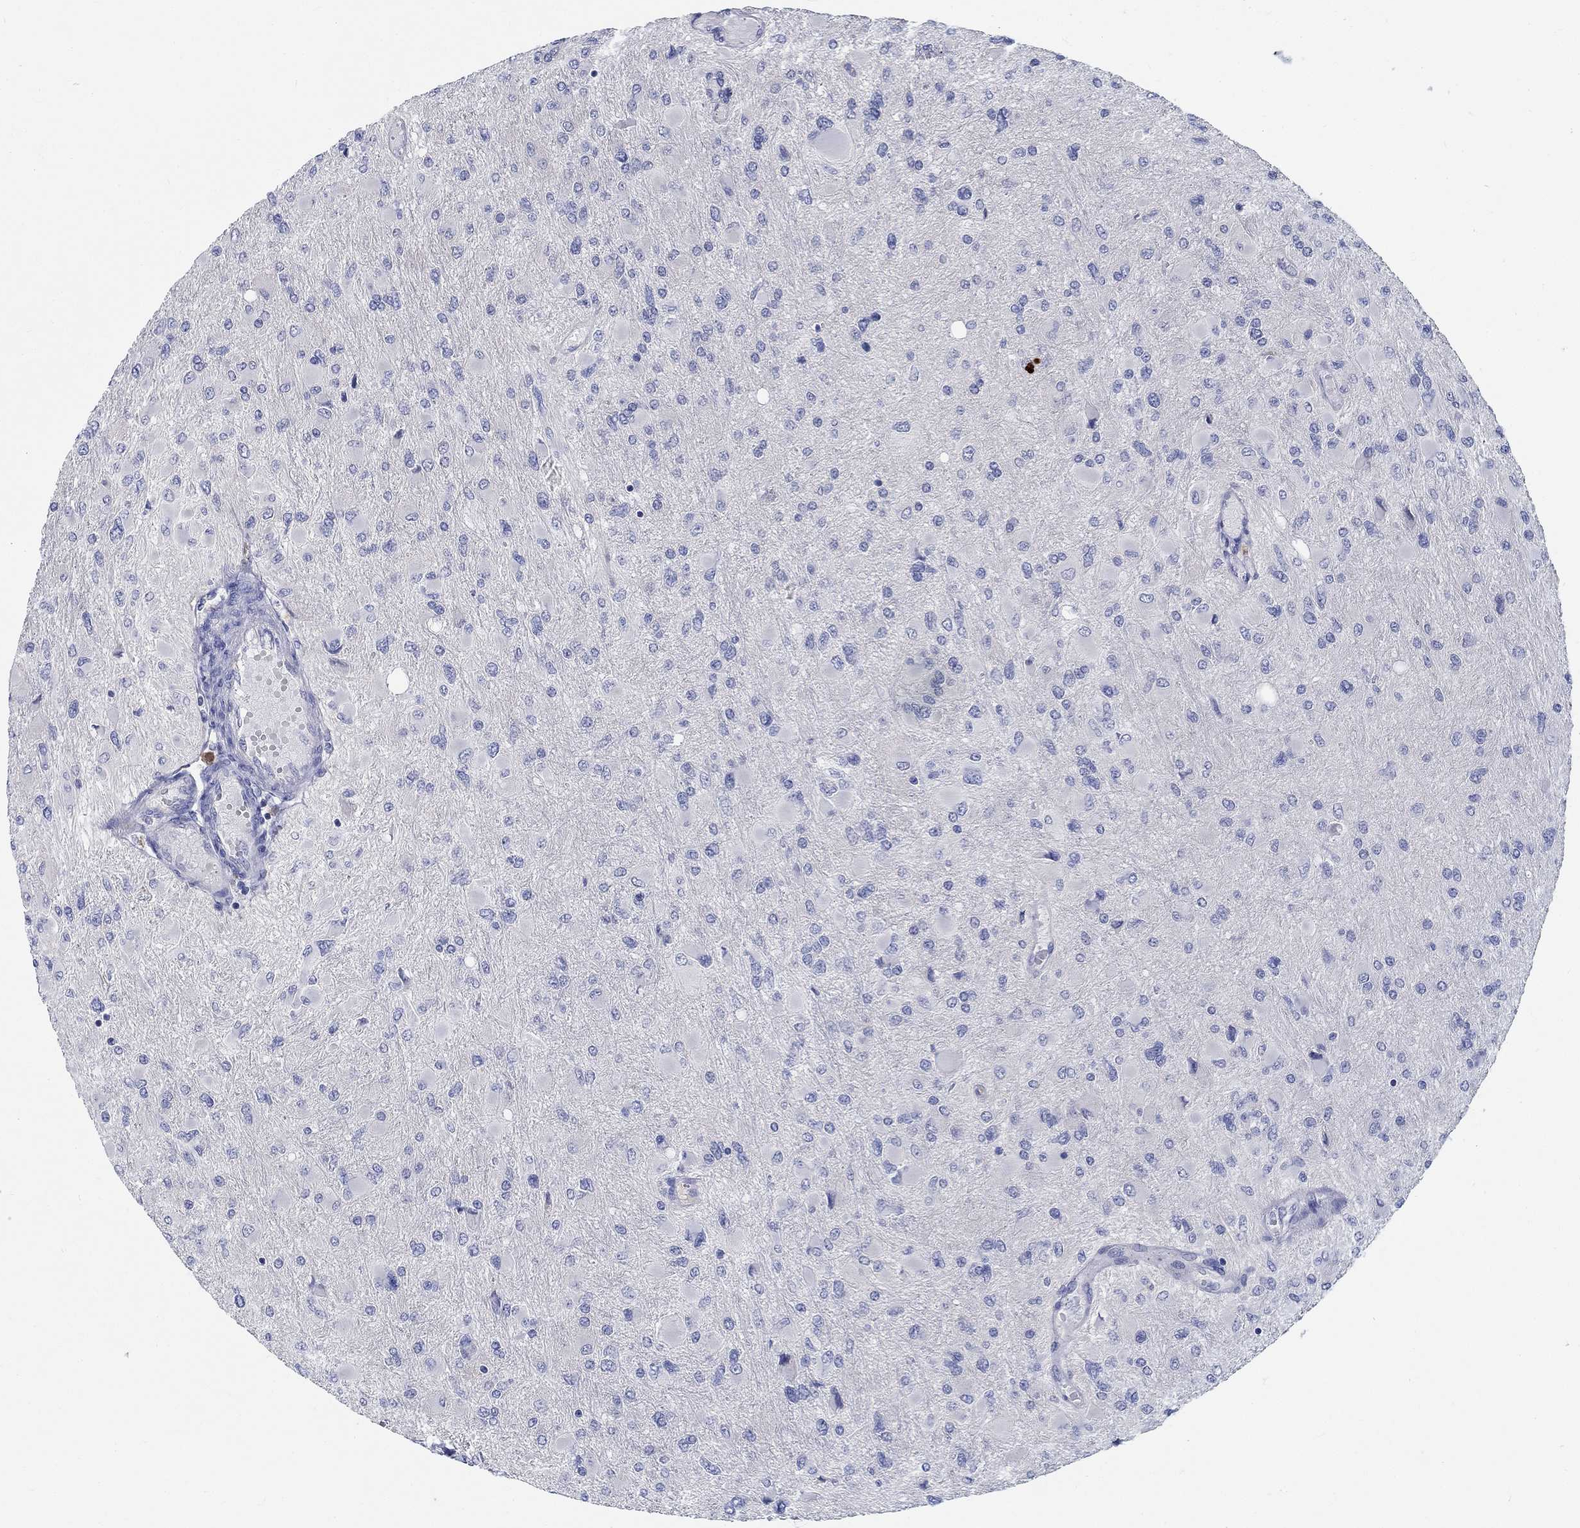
{"staining": {"intensity": "negative", "quantity": "none", "location": "none"}, "tissue": "glioma", "cell_type": "Tumor cells", "image_type": "cancer", "snomed": [{"axis": "morphology", "description": "Glioma, malignant, High grade"}, {"axis": "topography", "description": "Cerebral cortex"}], "caption": "Micrograph shows no significant protein expression in tumor cells of malignant high-grade glioma.", "gene": "SMIM18", "patient": {"sex": "female", "age": 36}}